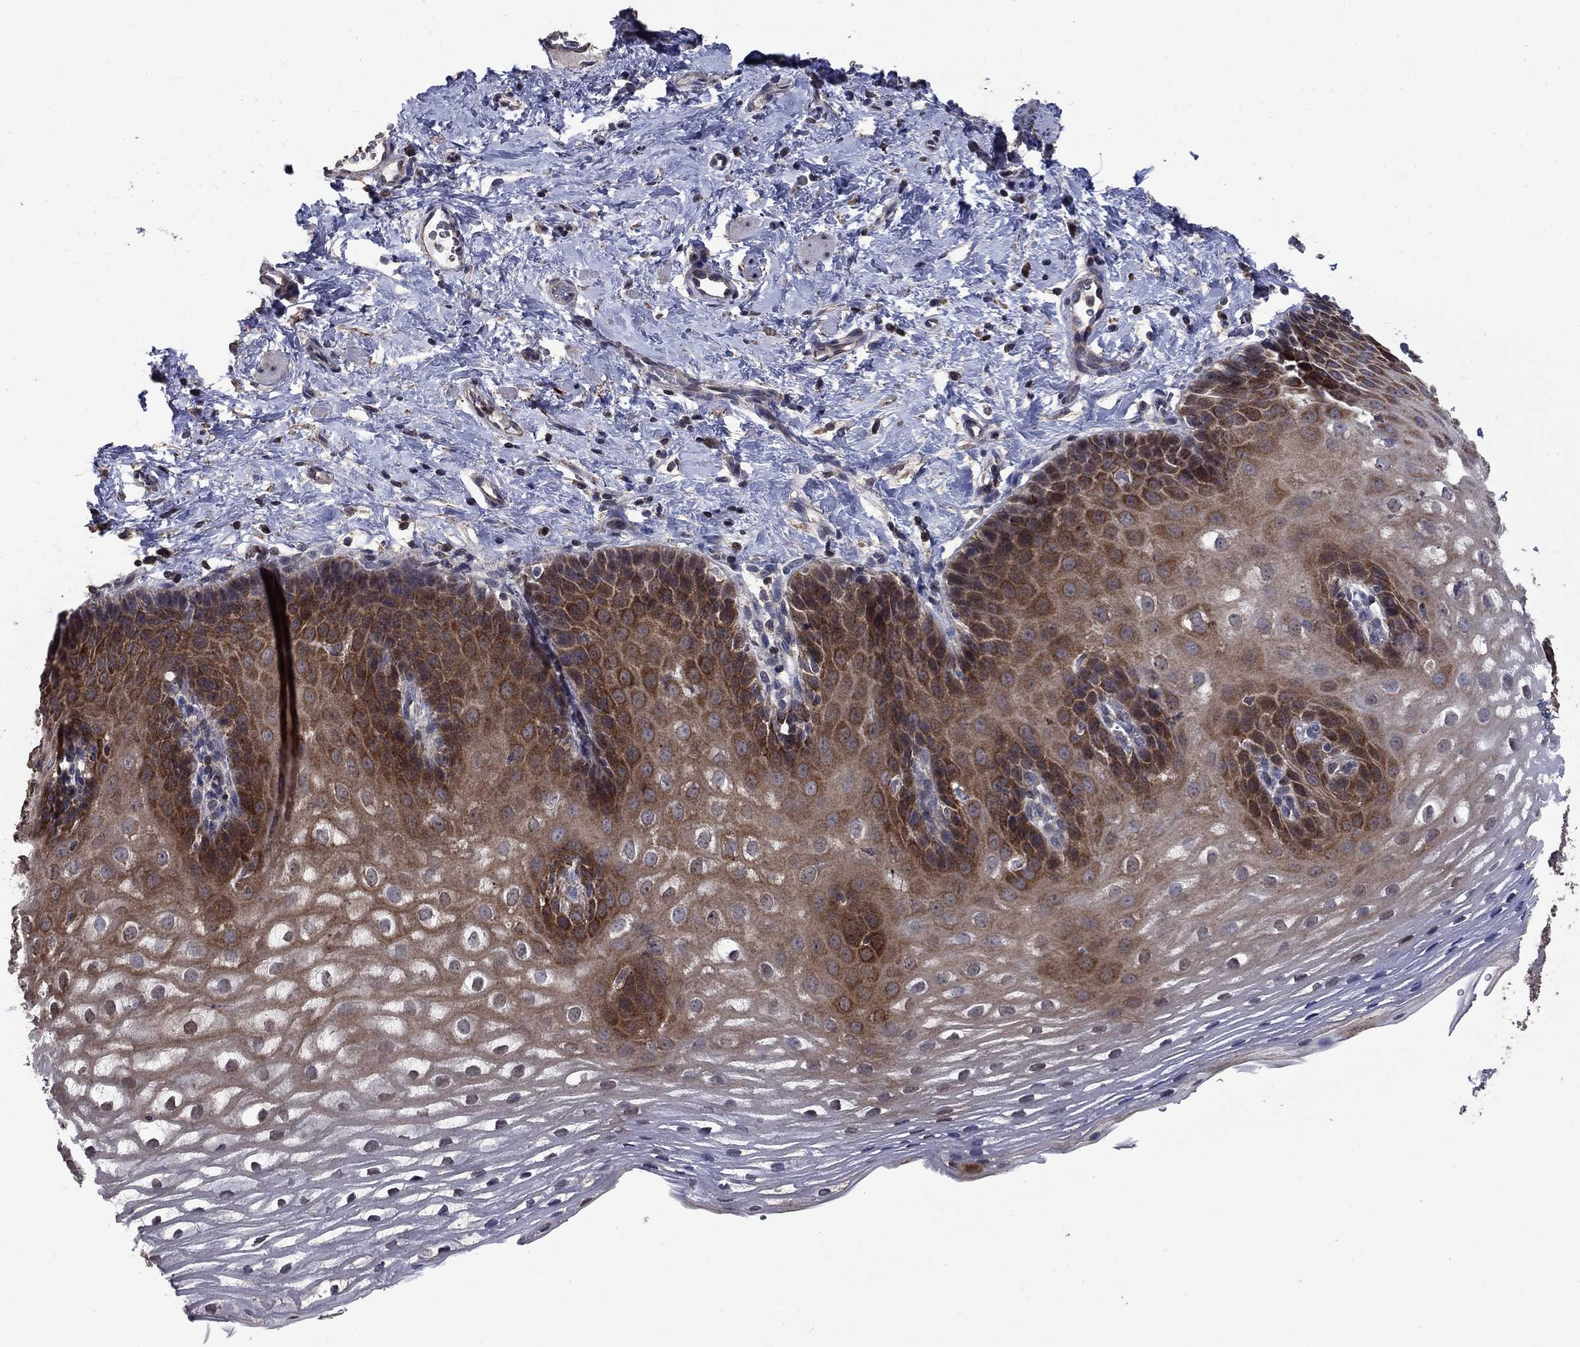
{"staining": {"intensity": "moderate", "quantity": "25%-75%", "location": "cytoplasmic/membranous"}, "tissue": "esophagus", "cell_type": "Squamous epithelial cells", "image_type": "normal", "snomed": [{"axis": "morphology", "description": "Normal tissue, NOS"}, {"axis": "topography", "description": "Esophagus"}], "caption": "This image reveals immunohistochemistry (IHC) staining of normal human esophagus, with medium moderate cytoplasmic/membranous positivity in approximately 25%-75% of squamous epithelial cells.", "gene": "DVL1", "patient": {"sex": "male", "age": 64}}